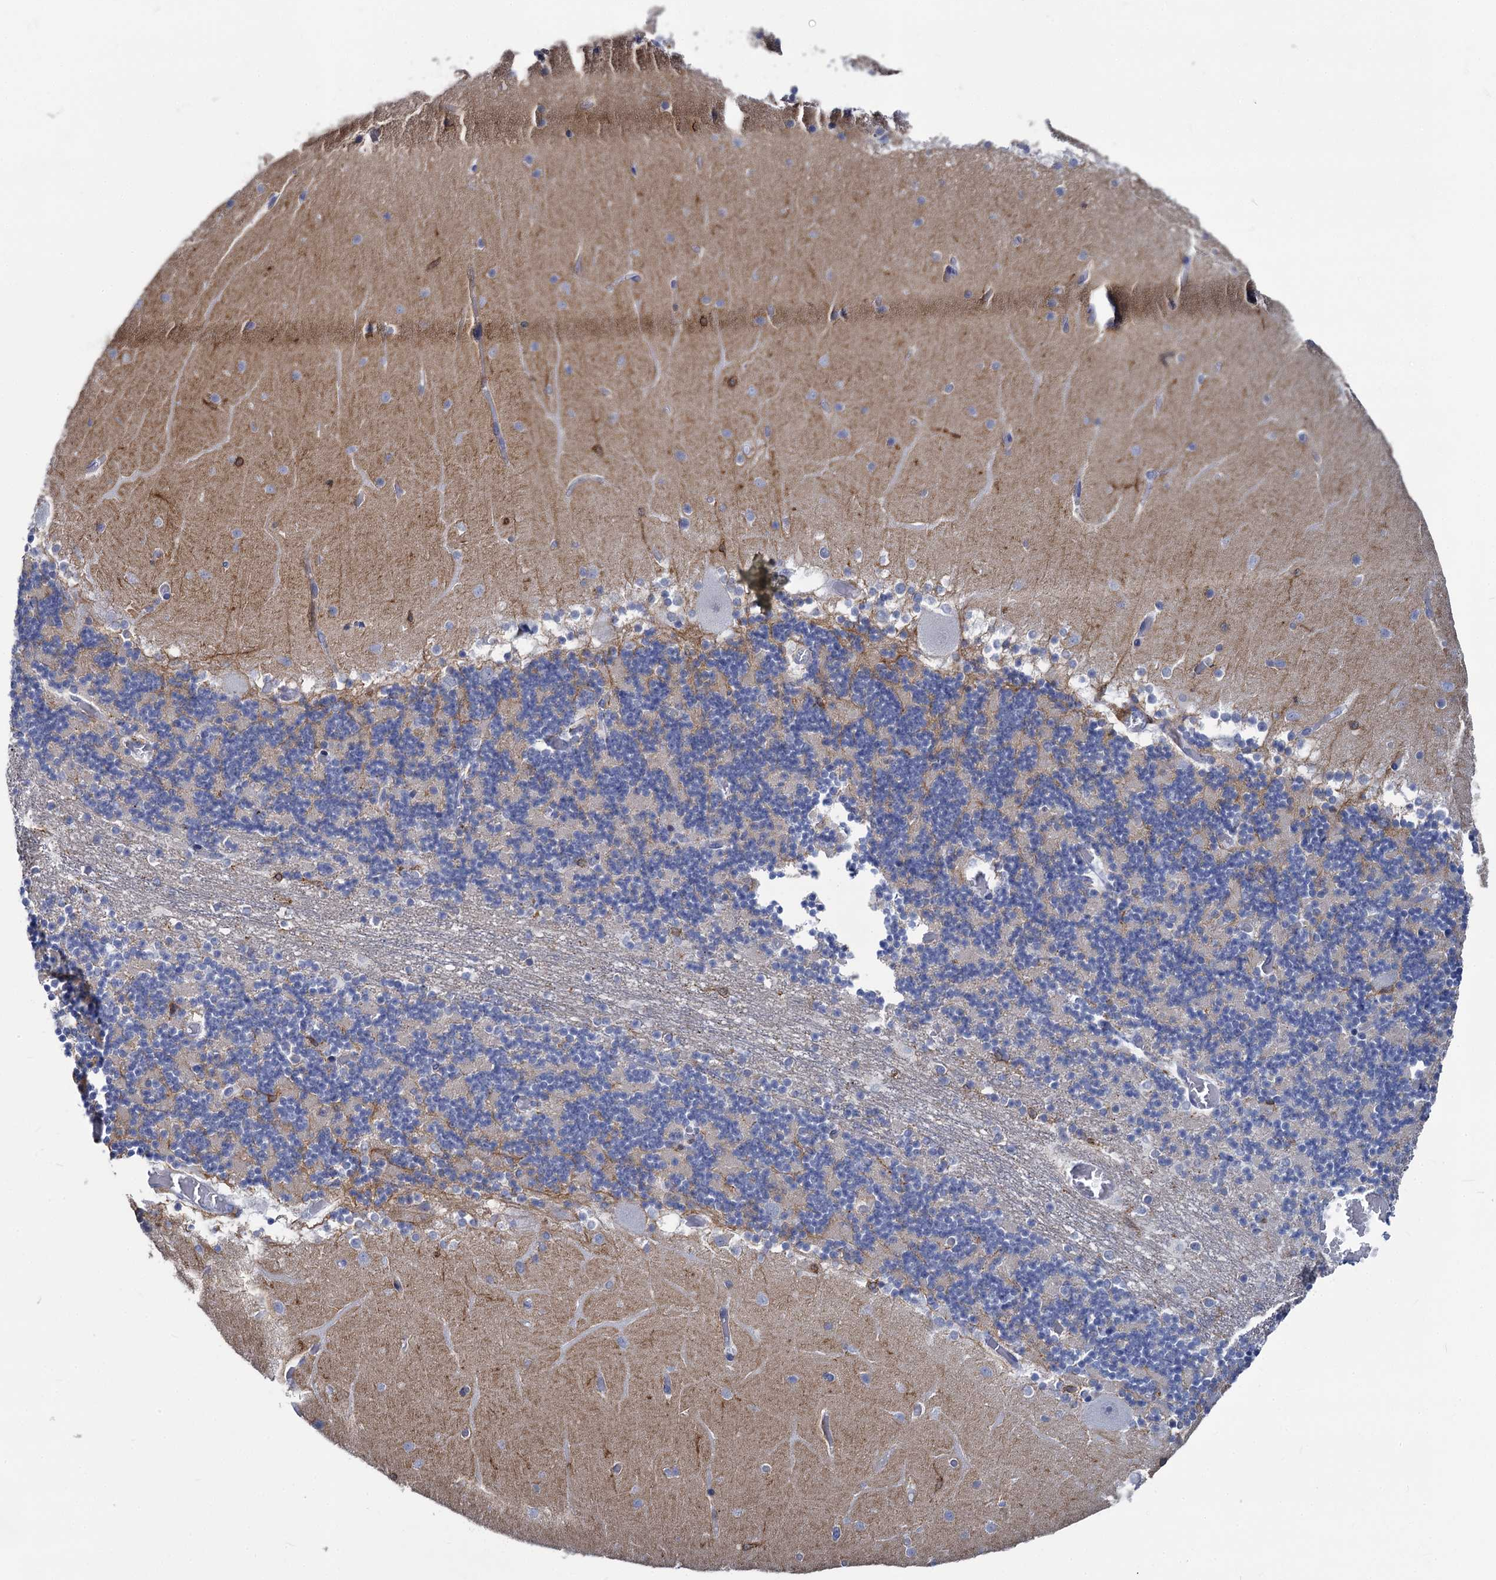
{"staining": {"intensity": "negative", "quantity": "none", "location": "none"}, "tissue": "cerebellum", "cell_type": "Cells in granular layer", "image_type": "normal", "snomed": [{"axis": "morphology", "description": "Normal tissue, NOS"}, {"axis": "topography", "description": "Cerebellum"}], "caption": "Cells in granular layer are negative for brown protein staining in unremarkable cerebellum. (Stains: DAB IHC with hematoxylin counter stain, Microscopy: brightfield microscopy at high magnification).", "gene": "RHOG", "patient": {"sex": "female", "age": 28}}